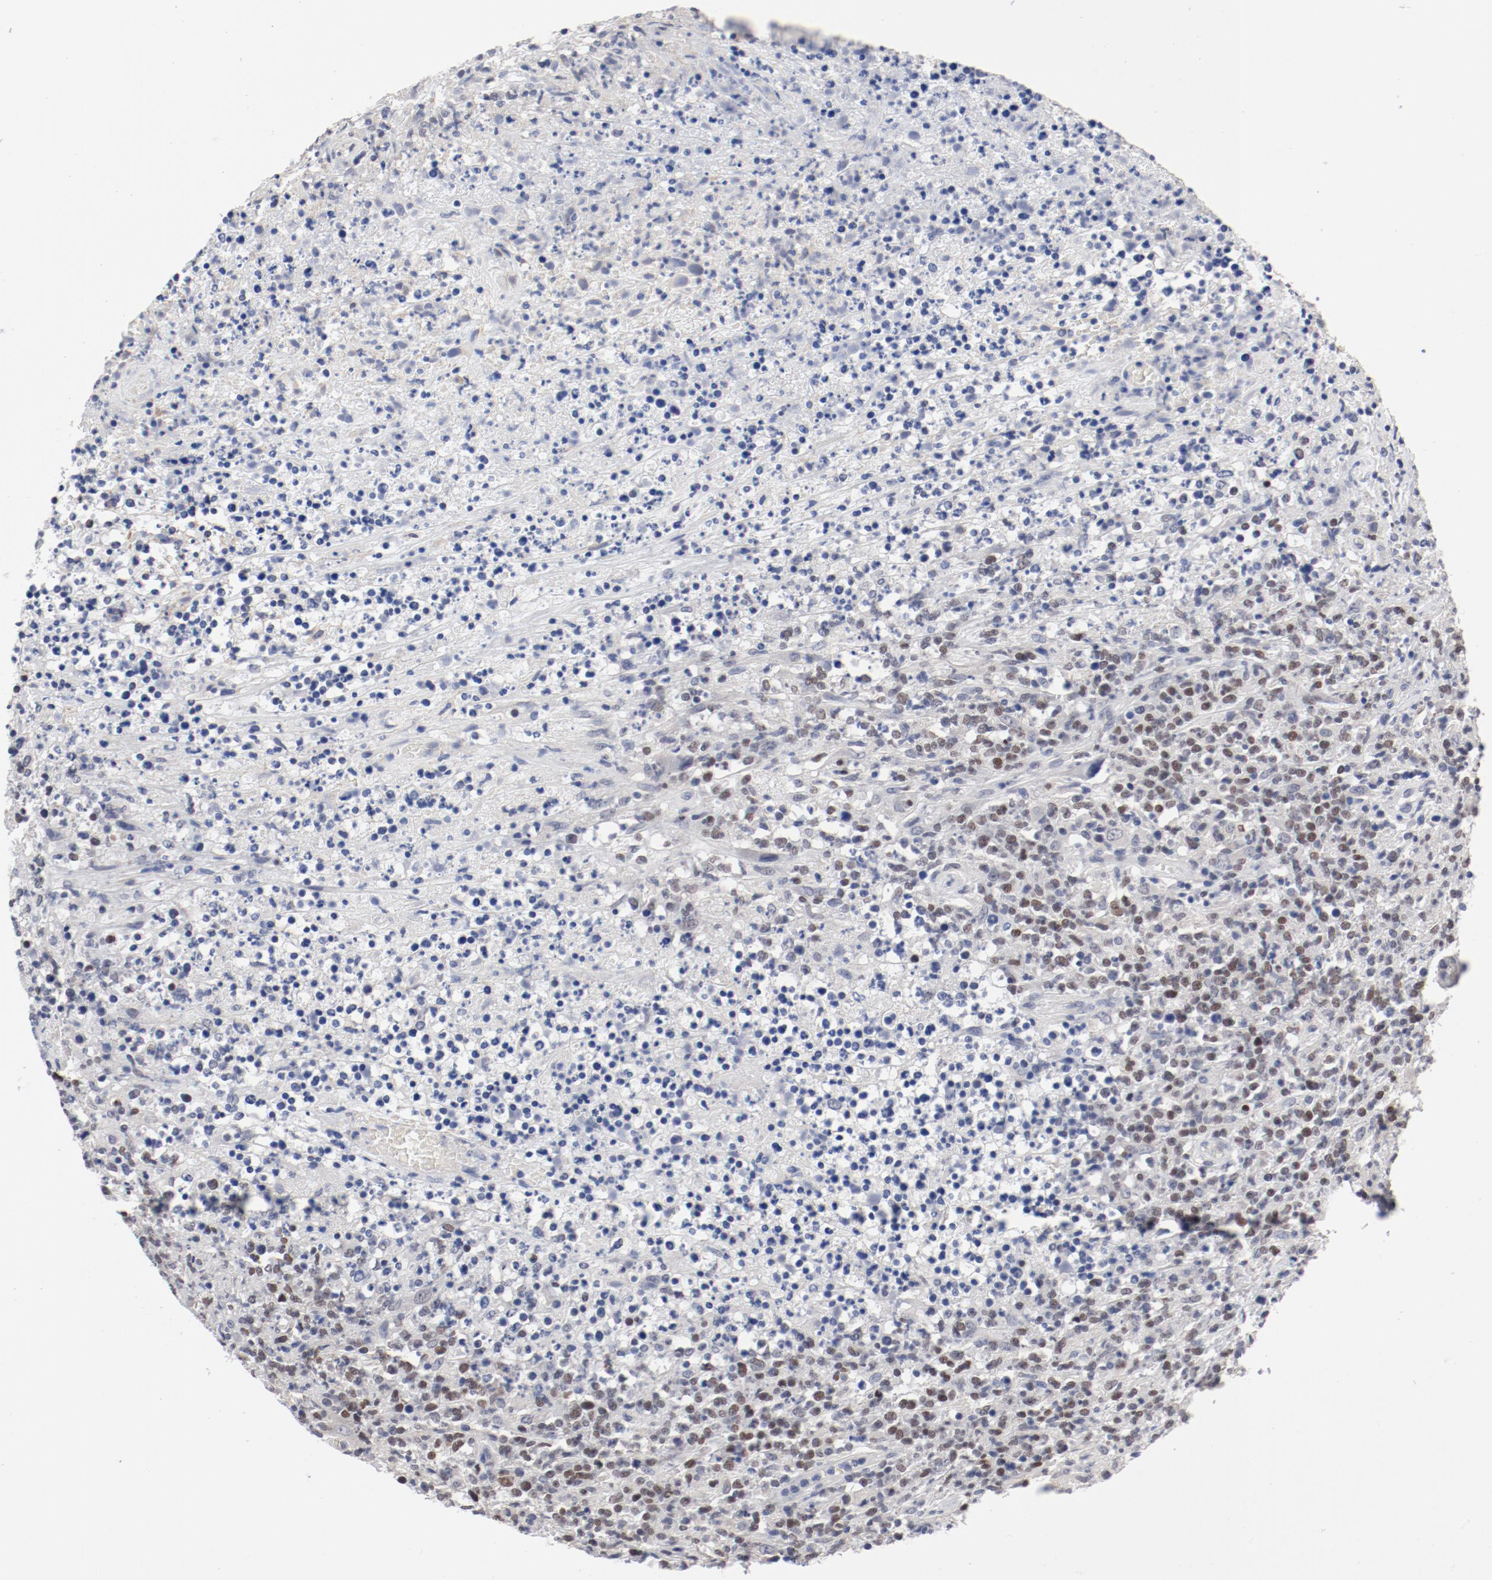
{"staining": {"intensity": "weak", "quantity": "25%-75%", "location": "nuclear"}, "tissue": "lymphoma", "cell_type": "Tumor cells", "image_type": "cancer", "snomed": [{"axis": "morphology", "description": "Malignant lymphoma, non-Hodgkin's type, High grade"}, {"axis": "topography", "description": "Lymph node"}], "caption": "Immunohistochemistry (IHC) (DAB) staining of human lymphoma shows weak nuclear protein staining in about 25%-75% of tumor cells.", "gene": "ANKLE2", "patient": {"sex": "female", "age": 84}}